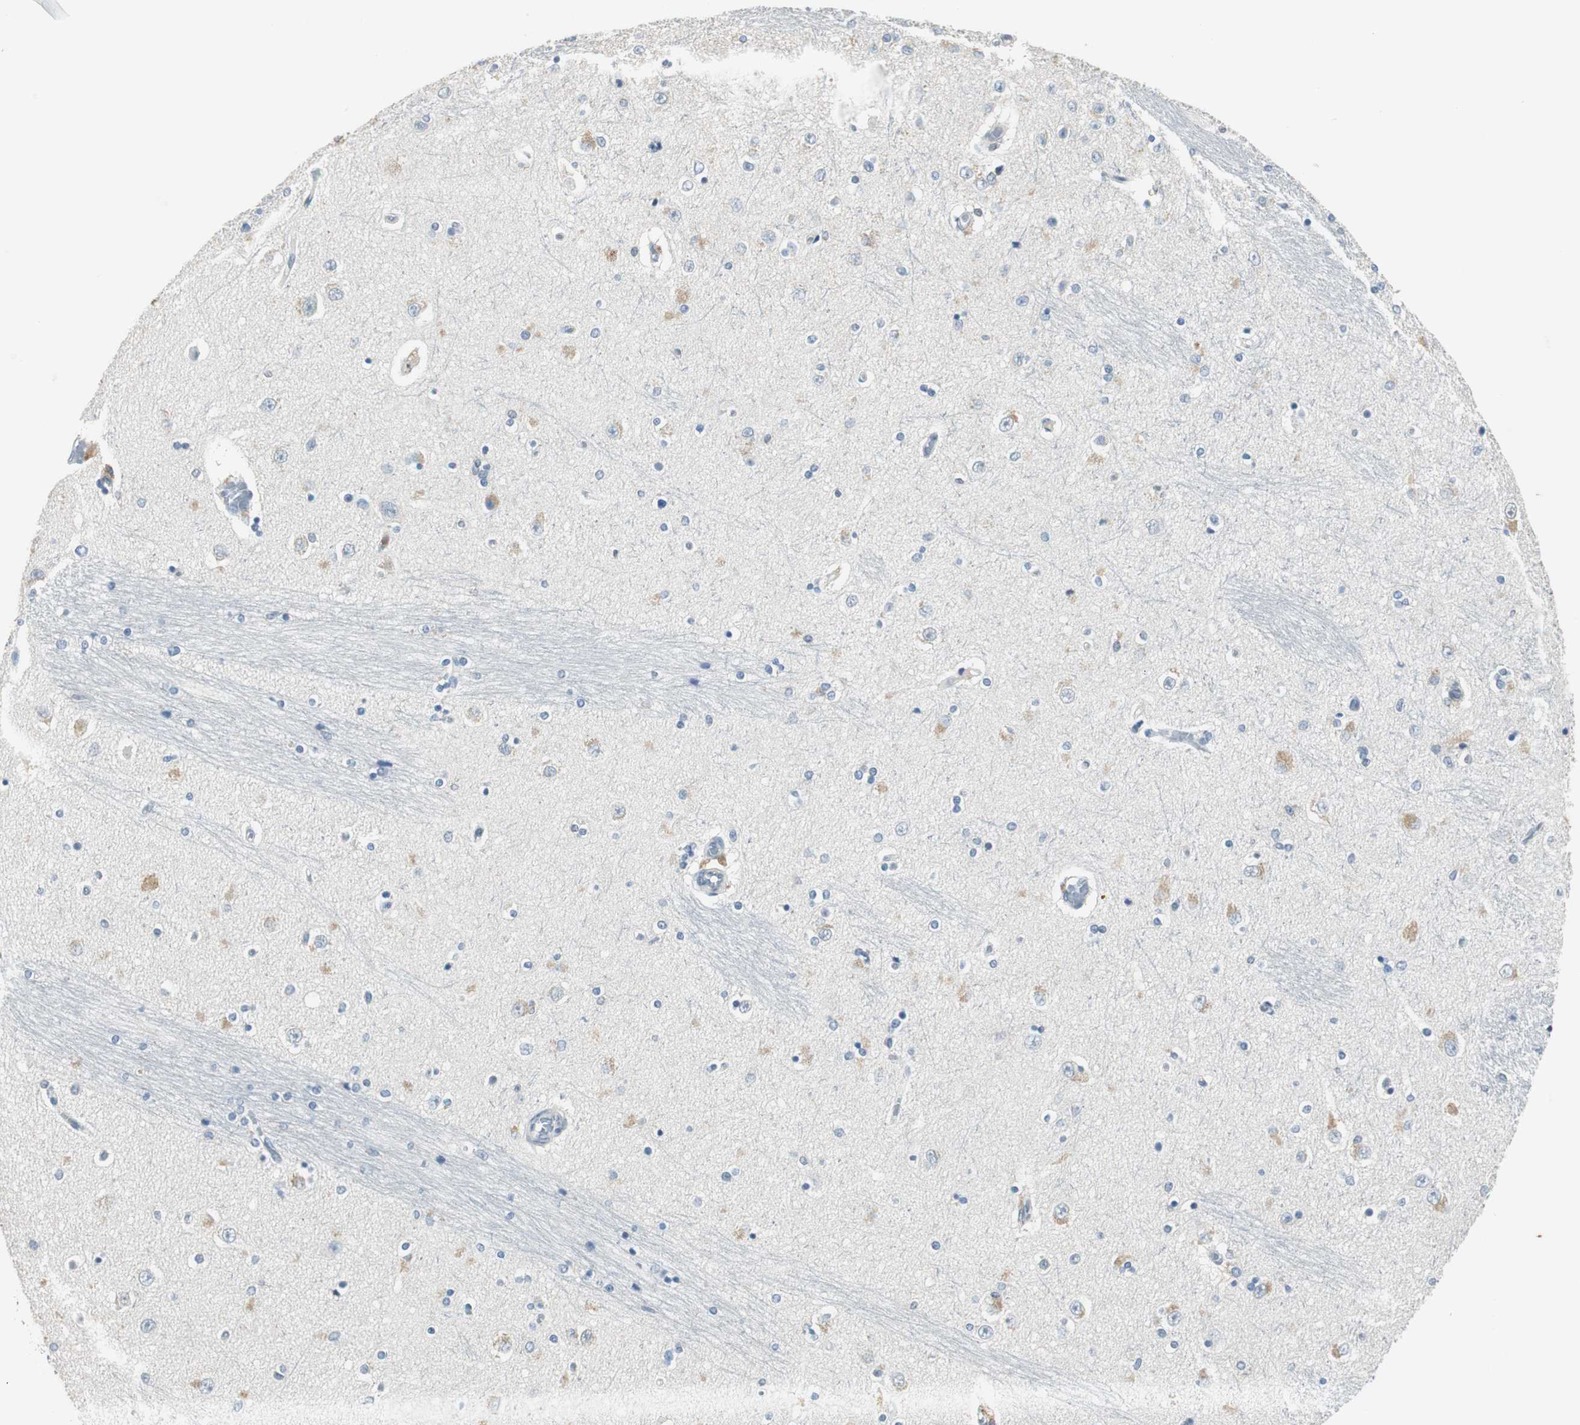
{"staining": {"intensity": "weak", "quantity": "25%-75%", "location": "cytoplasmic/membranous"}, "tissue": "hippocampus", "cell_type": "Glial cells", "image_type": "normal", "snomed": [{"axis": "morphology", "description": "Normal tissue, NOS"}, {"axis": "topography", "description": "Hippocampus"}], "caption": "Weak cytoplasmic/membranous protein staining is appreciated in approximately 25%-75% of glial cells in hippocampus.", "gene": "MSTO1", "patient": {"sex": "female", "age": 54}}